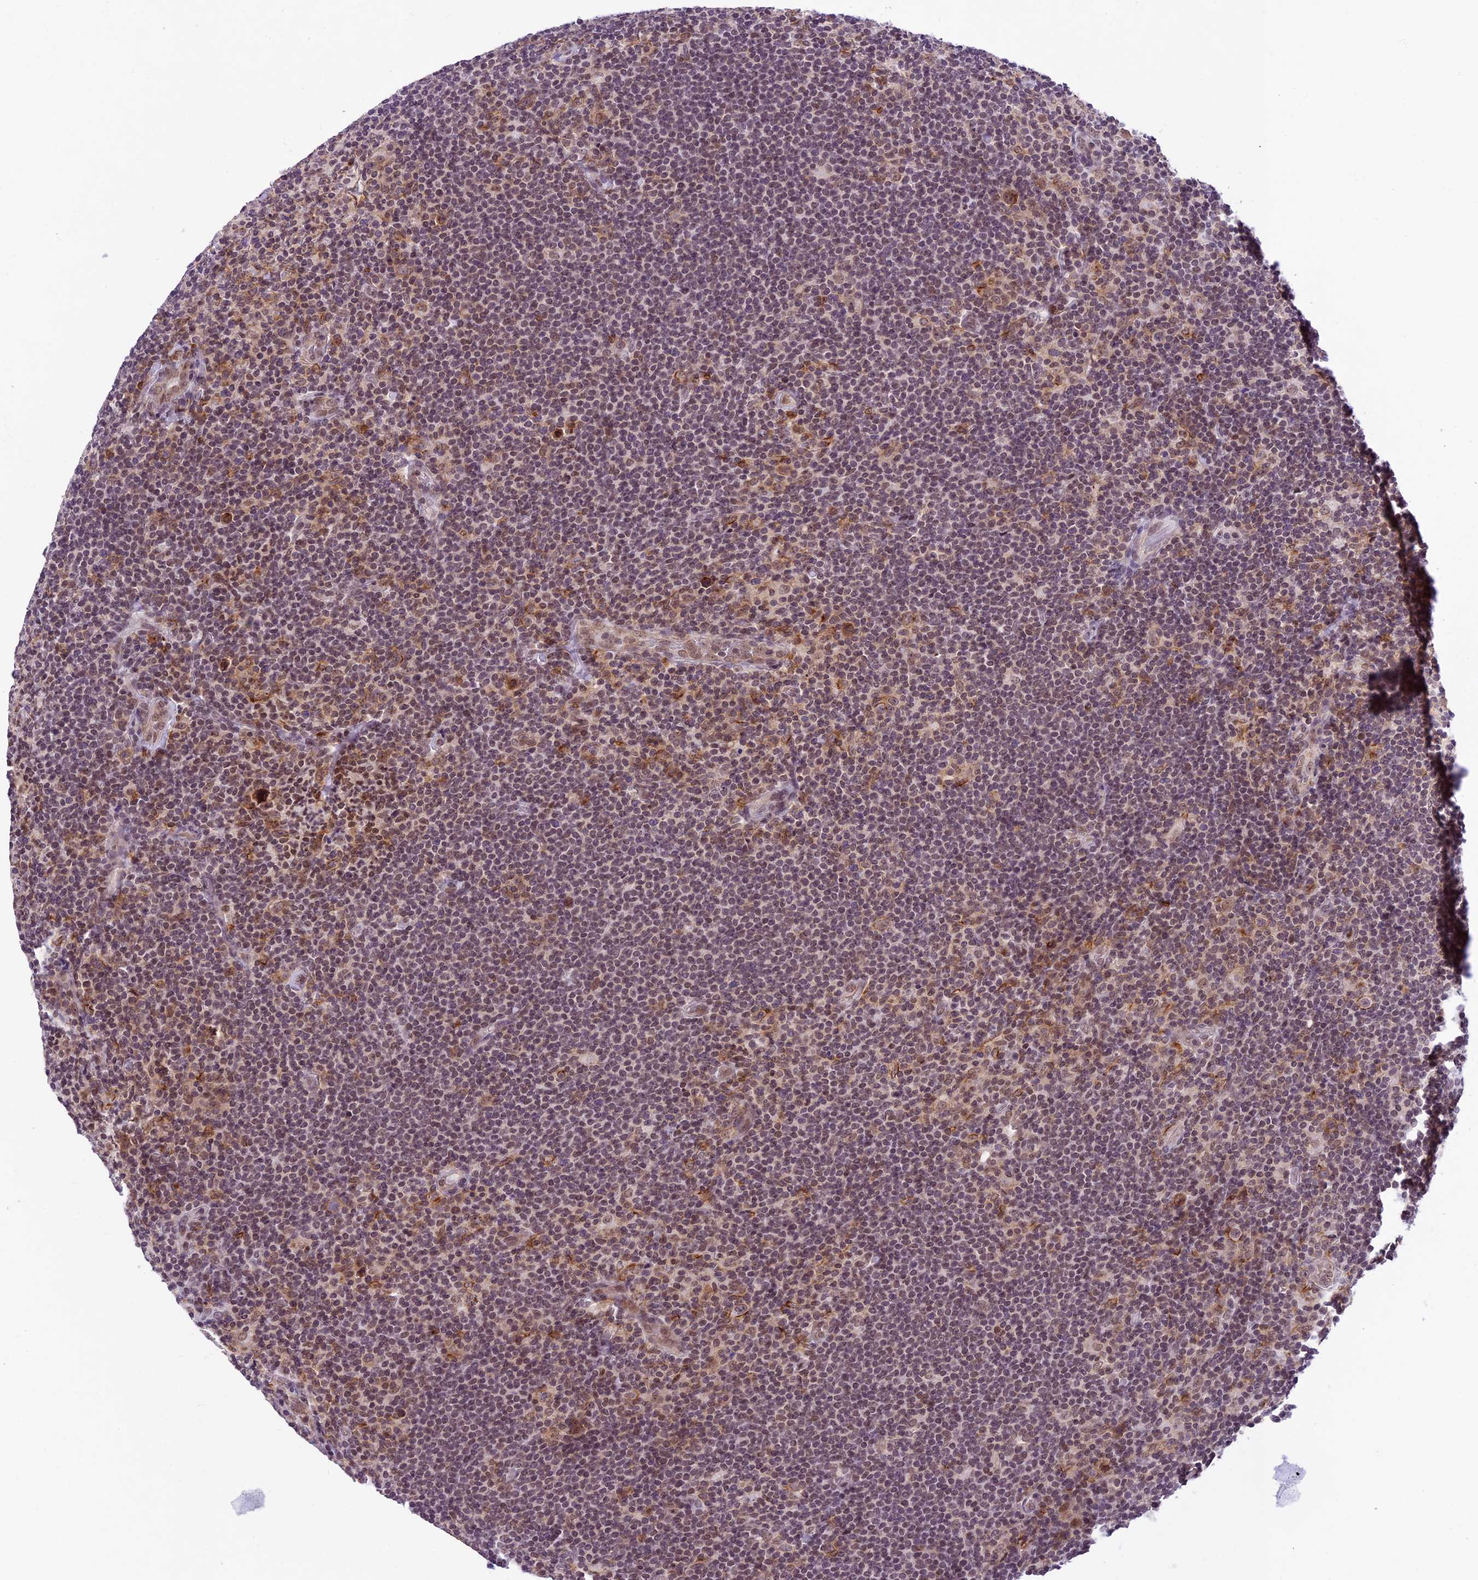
{"staining": {"intensity": "moderate", "quantity": "<25%", "location": "cytoplasmic/membranous,nuclear"}, "tissue": "lymphoma", "cell_type": "Tumor cells", "image_type": "cancer", "snomed": [{"axis": "morphology", "description": "Hodgkin's disease, NOS"}, {"axis": "topography", "description": "Lymph node"}], "caption": "Lymphoma stained with DAB (3,3'-diaminobenzidine) immunohistochemistry exhibits low levels of moderate cytoplasmic/membranous and nuclear positivity in about <25% of tumor cells.", "gene": "SHKBP1", "patient": {"sex": "female", "age": 57}}